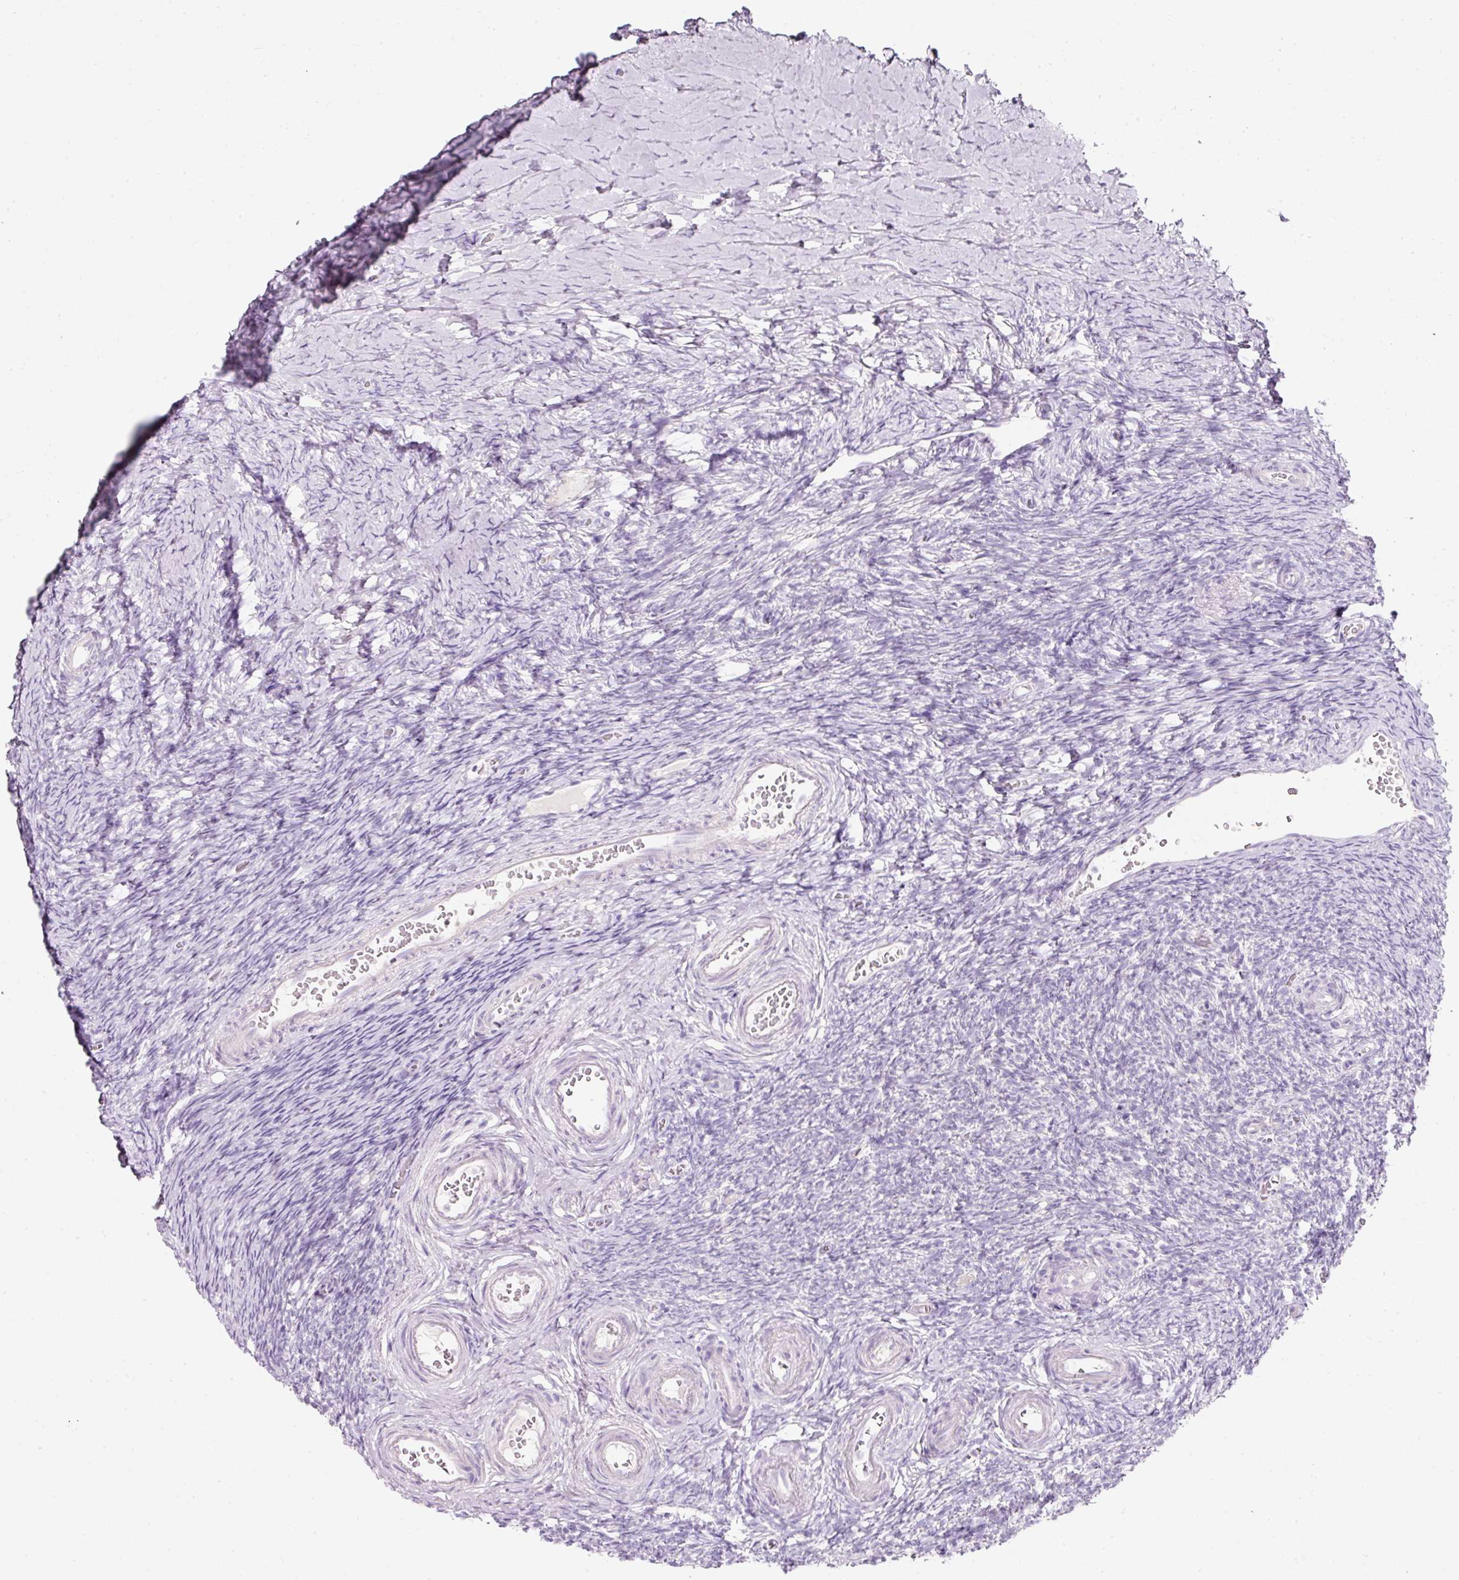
{"staining": {"intensity": "negative", "quantity": "none", "location": "none"}, "tissue": "ovary", "cell_type": "Ovarian stroma cells", "image_type": "normal", "snomed": [{"axis": "morphology", "description": "Normal tissue, NOS"}, {"axis": "topography", "description": "Ovary"}], "caption": "This is a image of immunohistochemistry (IHC) staining of unremarkable ovary, which shows no staining in ovarian stroma cells. The staining was performed using DAB to visualize the protein expression in brown, while the nuclei were stained in blue with hematoxylin (Magnification: 20x).", "gene": "SLC2A2", "patient": {"sex": "female", "age": 39}}